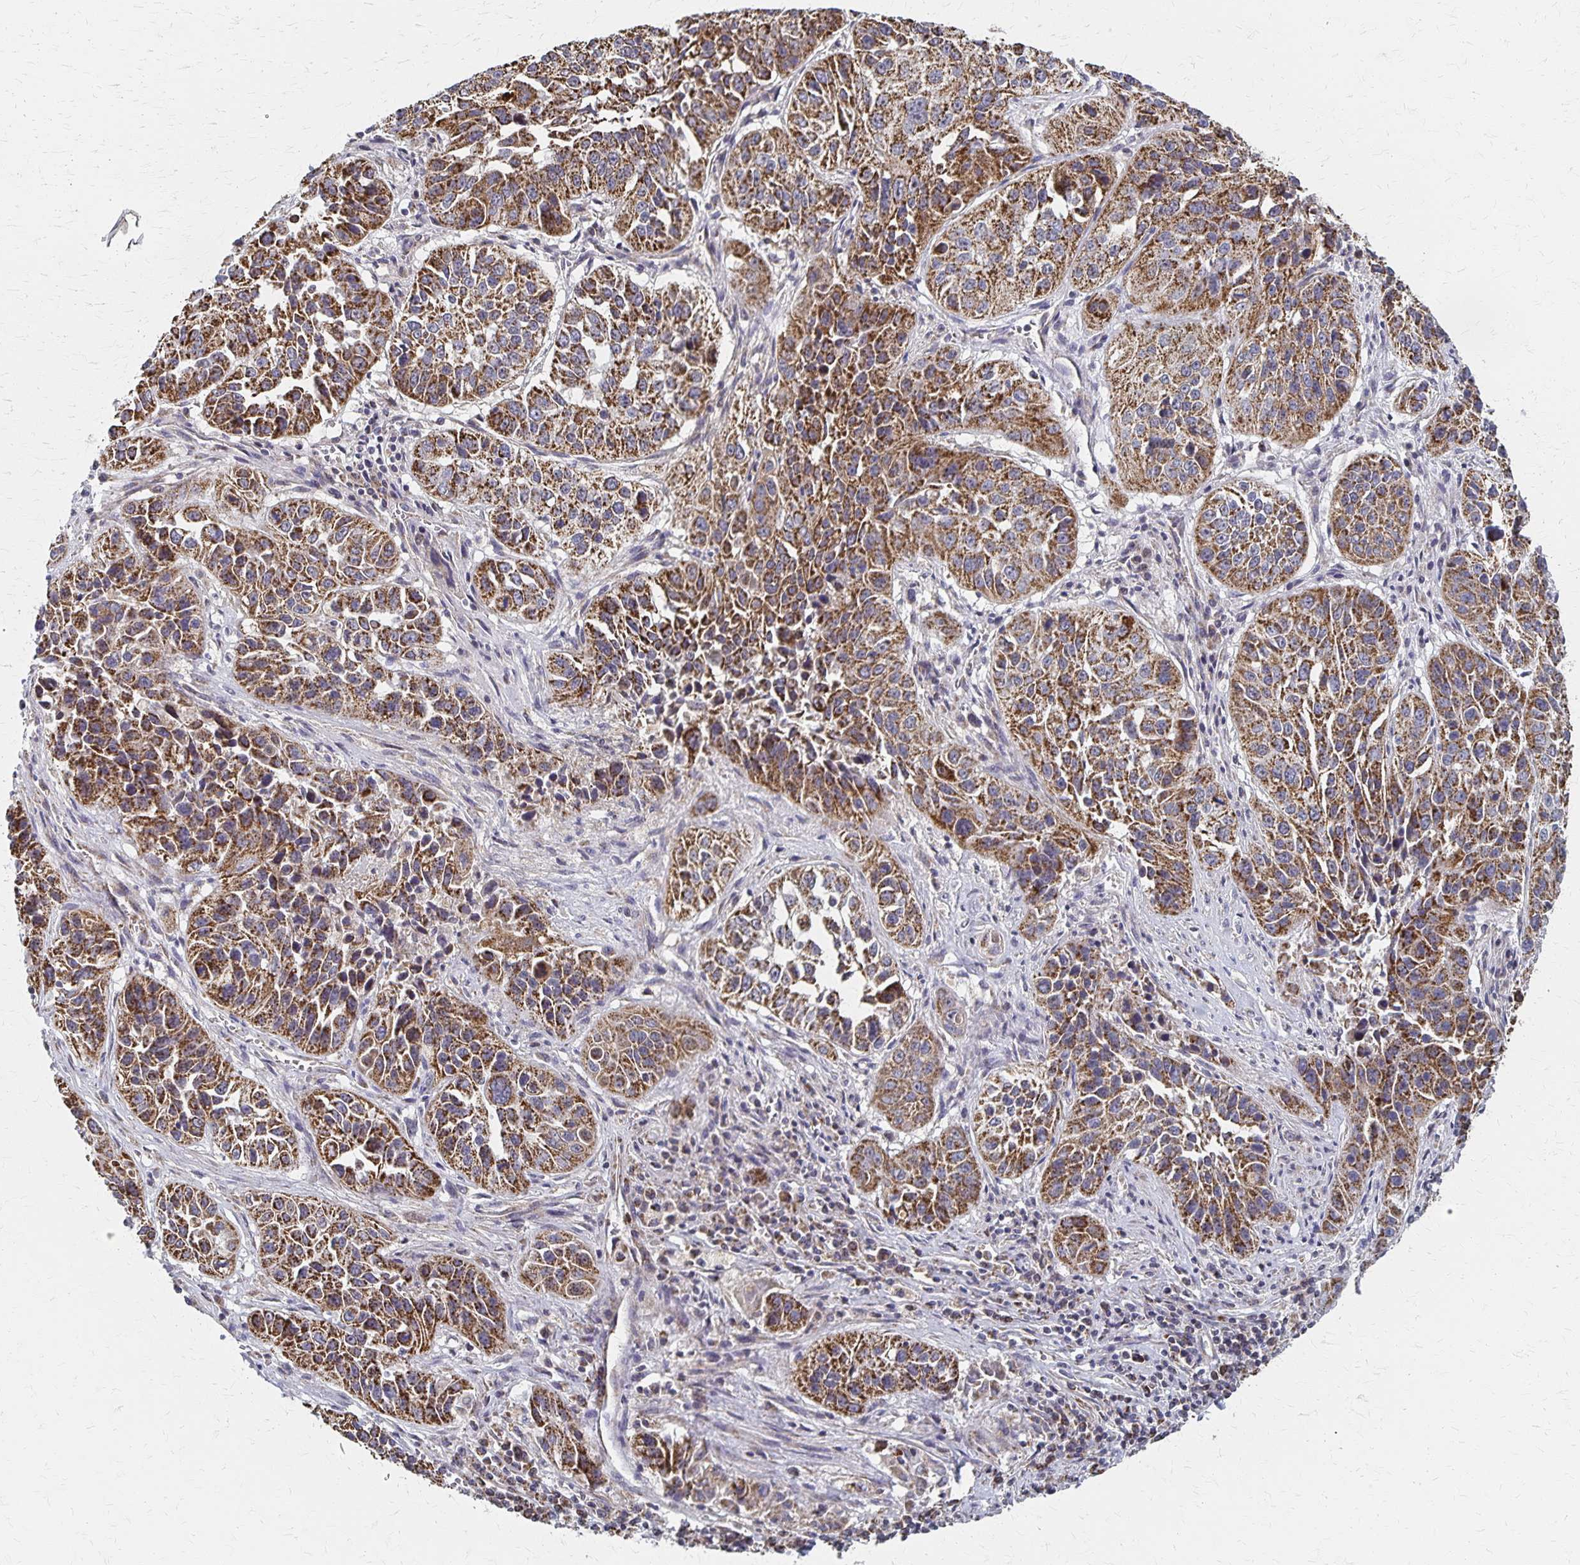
{"staining": {"intensity": "strong", "quantity": ">75%", "location": "cytoplasmic/membranous"}, "tissue": "lung cancer", "cell_type": "Tumor cells", "image_type": "cancer", "snomed": [{"axis": "morphology", "description": "Squamous cell carcinoma, NOS"}, {"axis": "topography", "description": "Lung"}], "caption": "Tumor cells exhibit strong cytoplasmic/membranous positivity in about >75% of cells in lung cancer (squamous cell carcinoma). (brown staining indicates protein expression, while blue staining denotes nuclei).", "gene": "DYRK4", "patient": {"sex": "female", "age": 61}}